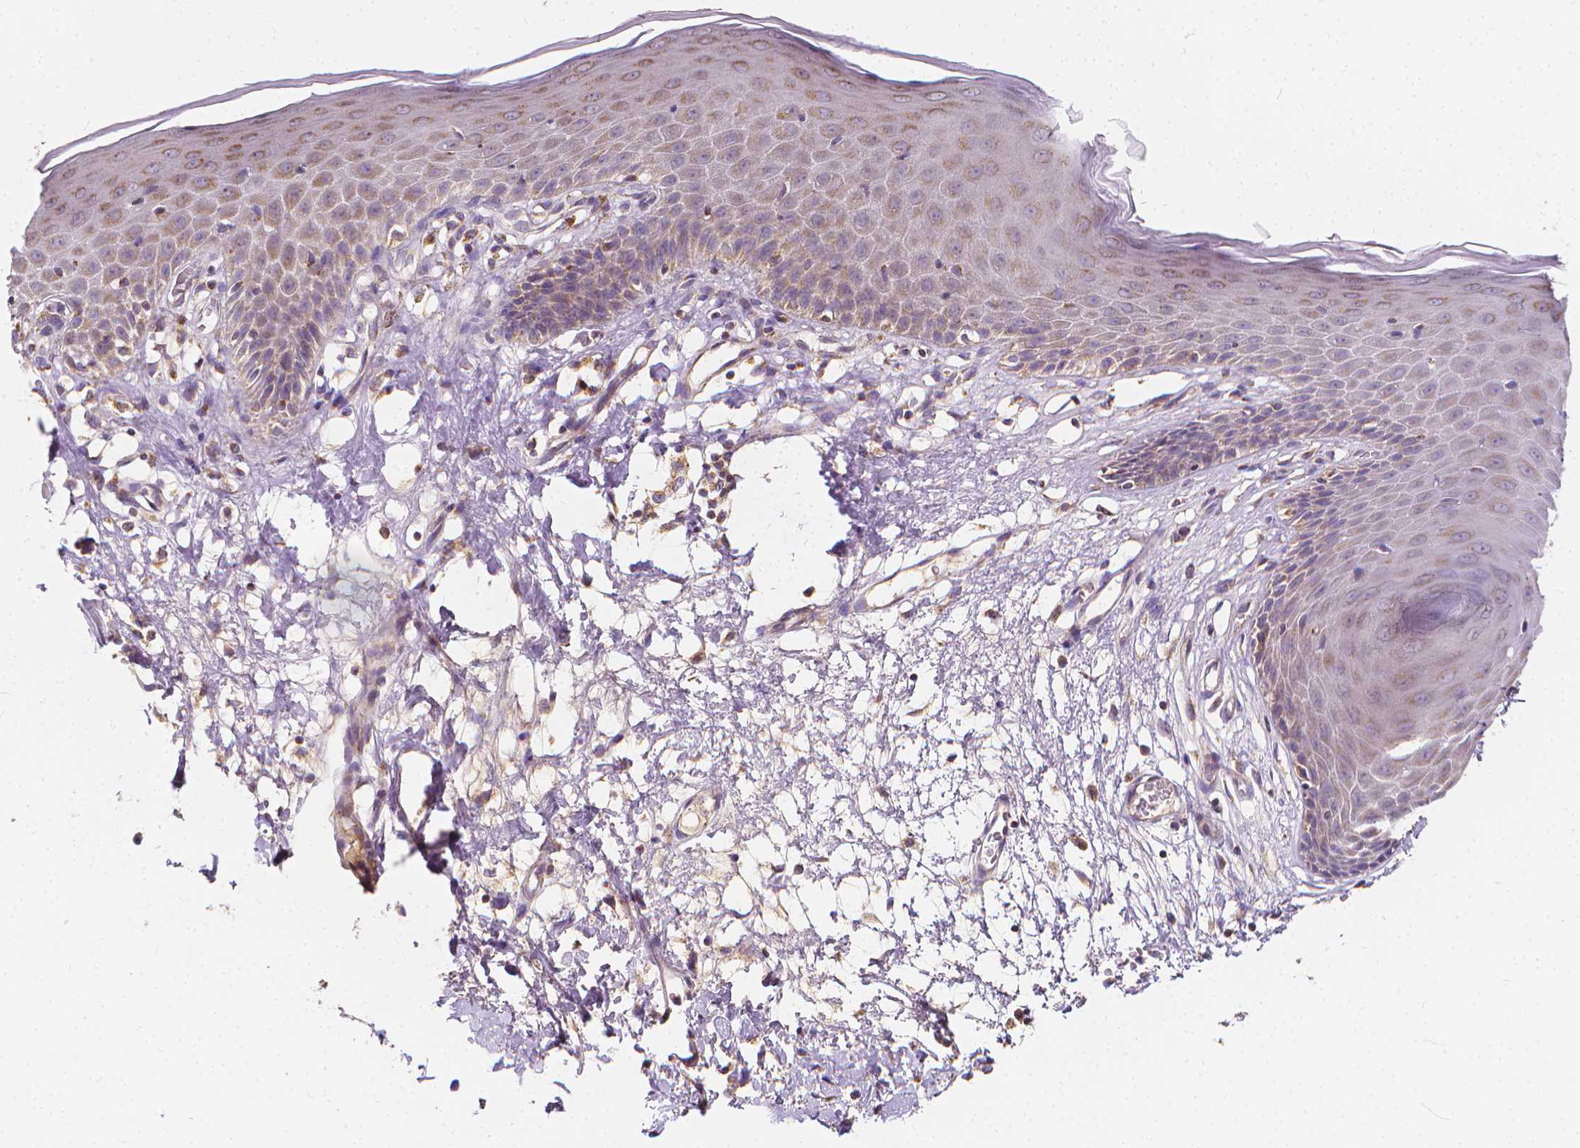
{"staining": {"intensity": "weak", "quantity": "<25%", "location": "cytoplasmic/membranous"}, "tissue": "skin", "cell_type": "Epidermal cells", "image_type": "normal", "snomed": [{"axis": "morphology", "description": "Normal tissue, NOS"}, {"axis": "topography", "description": "Vulva"}], "caption": "DAB (3,3'-diaminobenzidine) immunohistochemical staining of unremarkable human skin demonstrates no significant staining in epidermal cells.", "gene": "SNCAIP", "patient": {"sex": "female", "age": 68}}